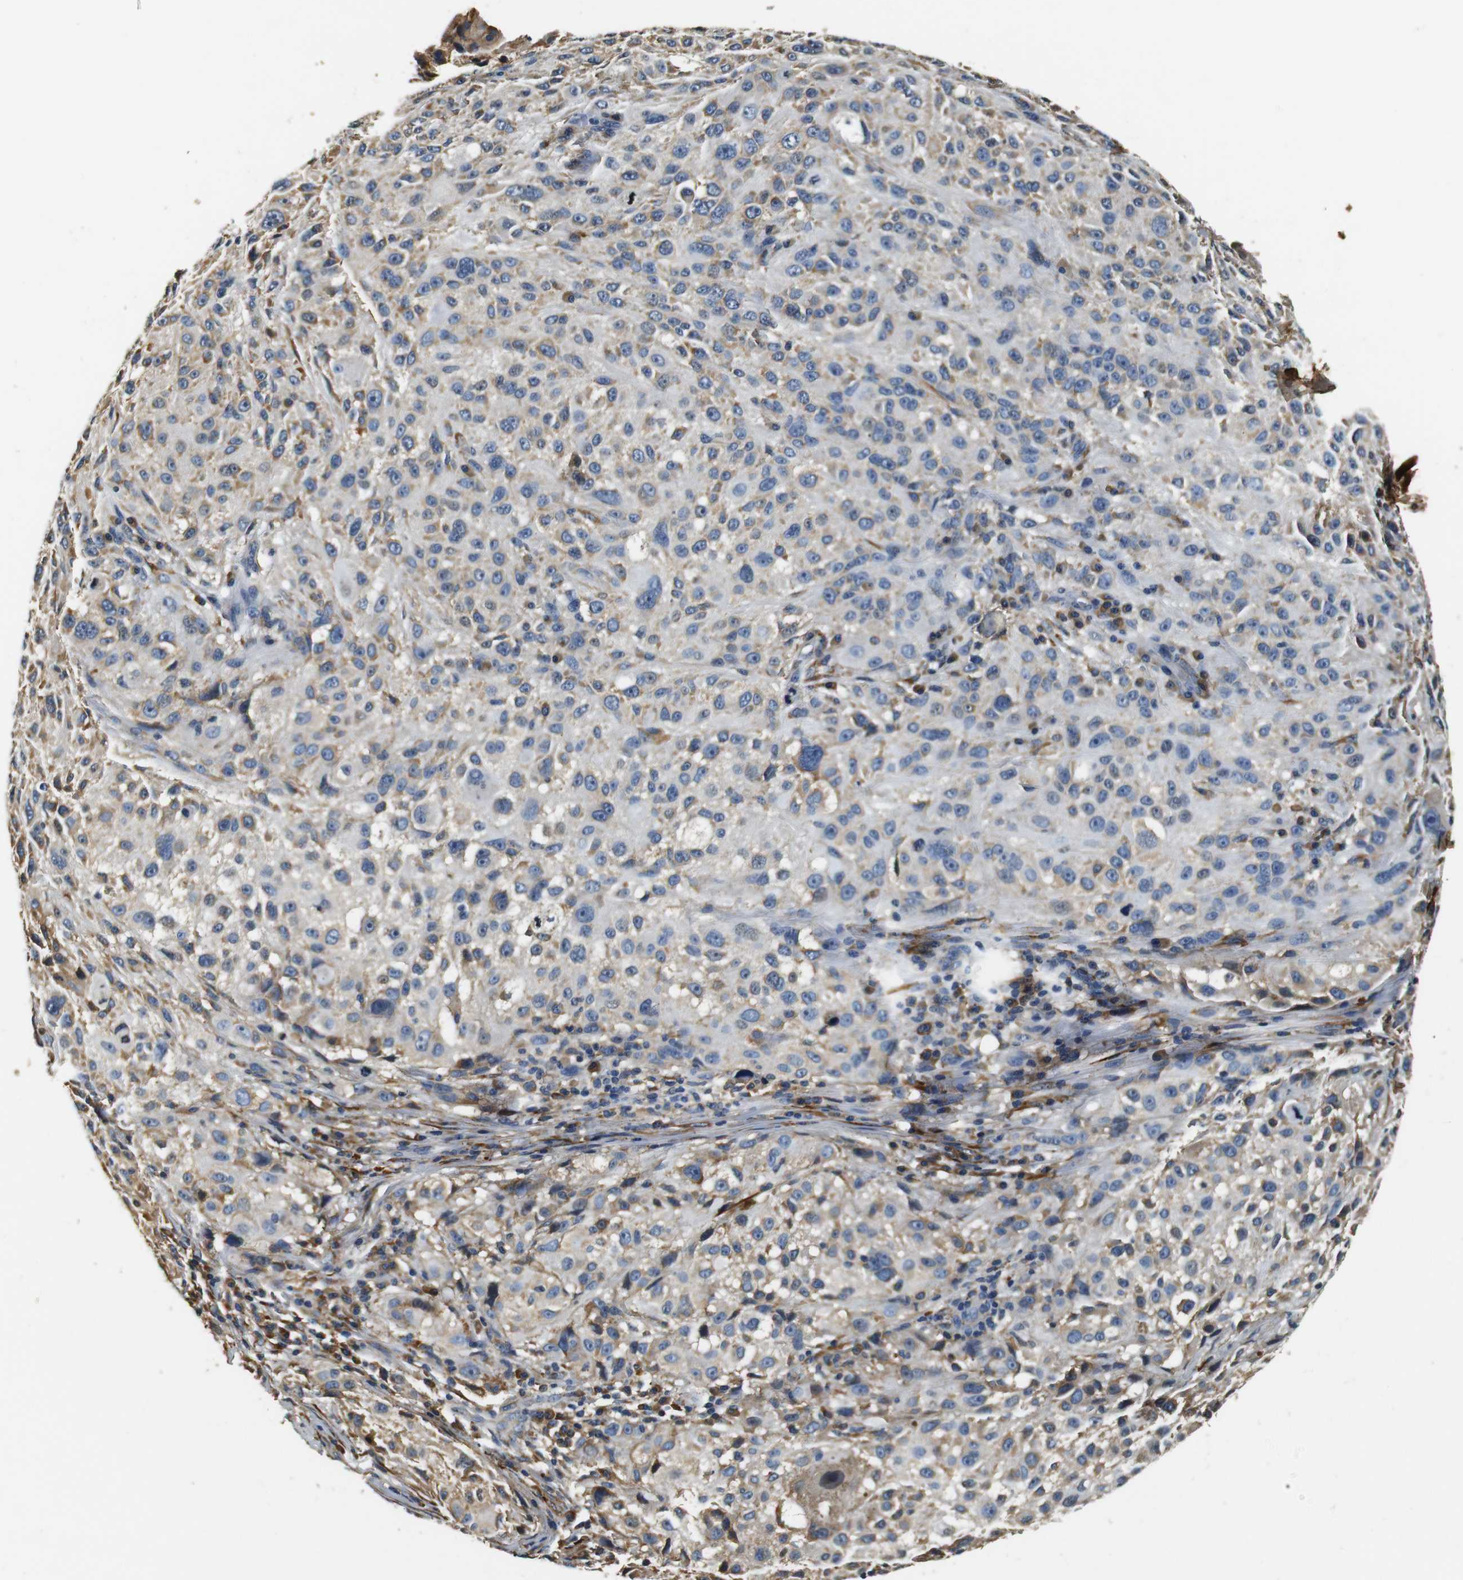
{"staining": {"intensity": "weak", "quantity": "<25%", "location": "cytoplasmic/membranous"}, "tissue": "melanoma", "cell_type": "Tumor cells", "image_type": "cancer", "snomed": [{"axis": "morphology", "description": "Necrosis, NOS"}, {"axis": "morphology", "description": "Malignant melanoma, NOS"}, {"axis": "topography", "description": "Skin"}], "caption": "Human melanoma stained for a protein using immunohistochemistry (IHC) shows no staining in tumor cells.", "gene": "COL1A1", "patient": {"sex": "female", "age": 87}}